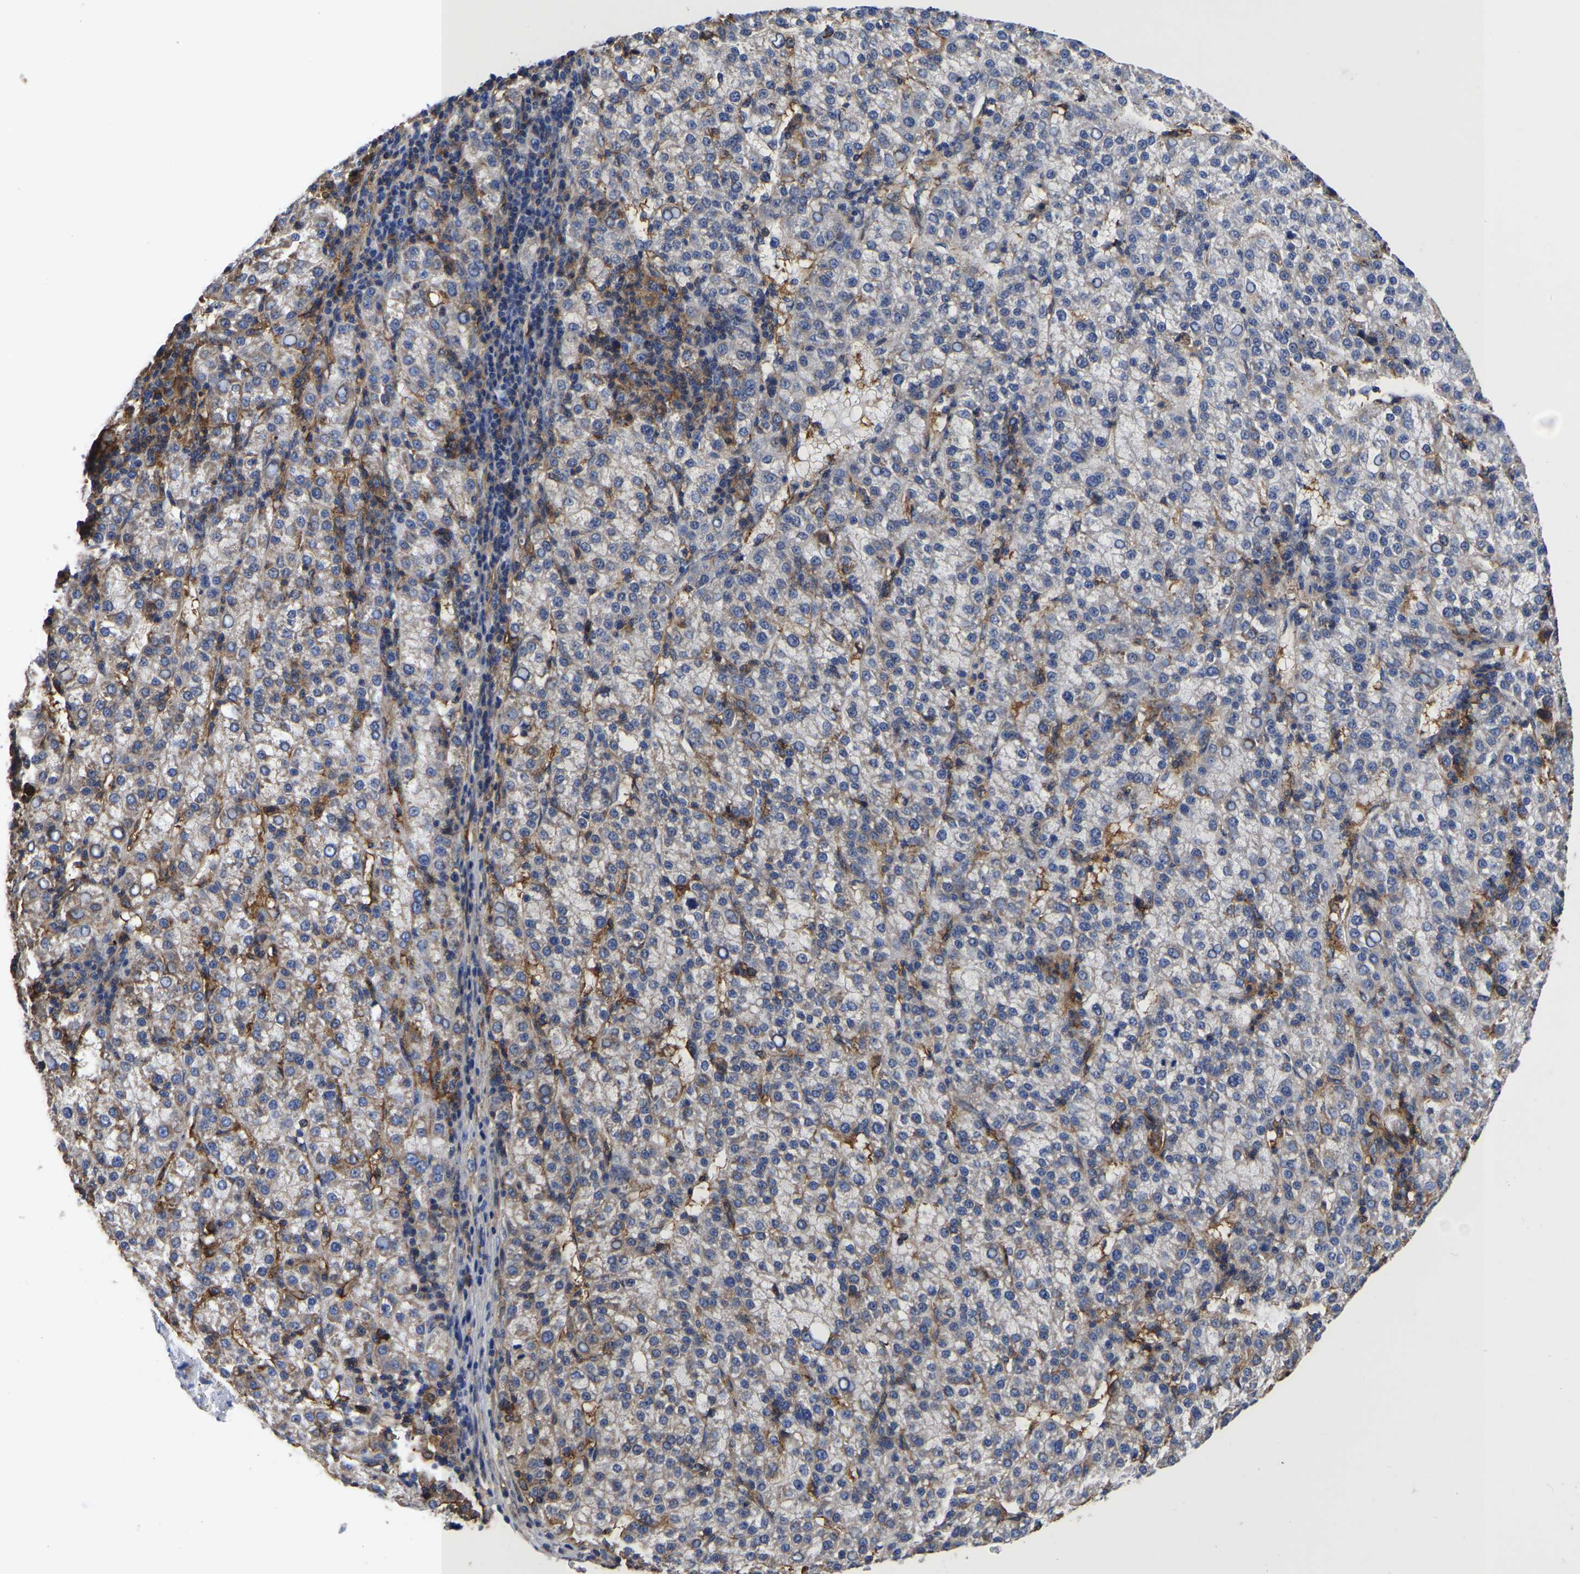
{"staining": {"intensity": "negative", "quantity": "none", "location": "none"}, "tissue": "liver cancer", "cell_type": "Tumor cells", "image_type": "cancer", "snomed": [{"axis": "morphology", "description": "Carcinoma, Hepatocellular, NOS"}, {"axis": "topography", "description": "Liver"}], "caption": "Immunohistochemistry image of neoplastic tissue: human liver cancer stained with DAB displays no significant protein staining in tumor cells.", "gene": "LIF", "patient": {"sex": "female", "age": 58}}